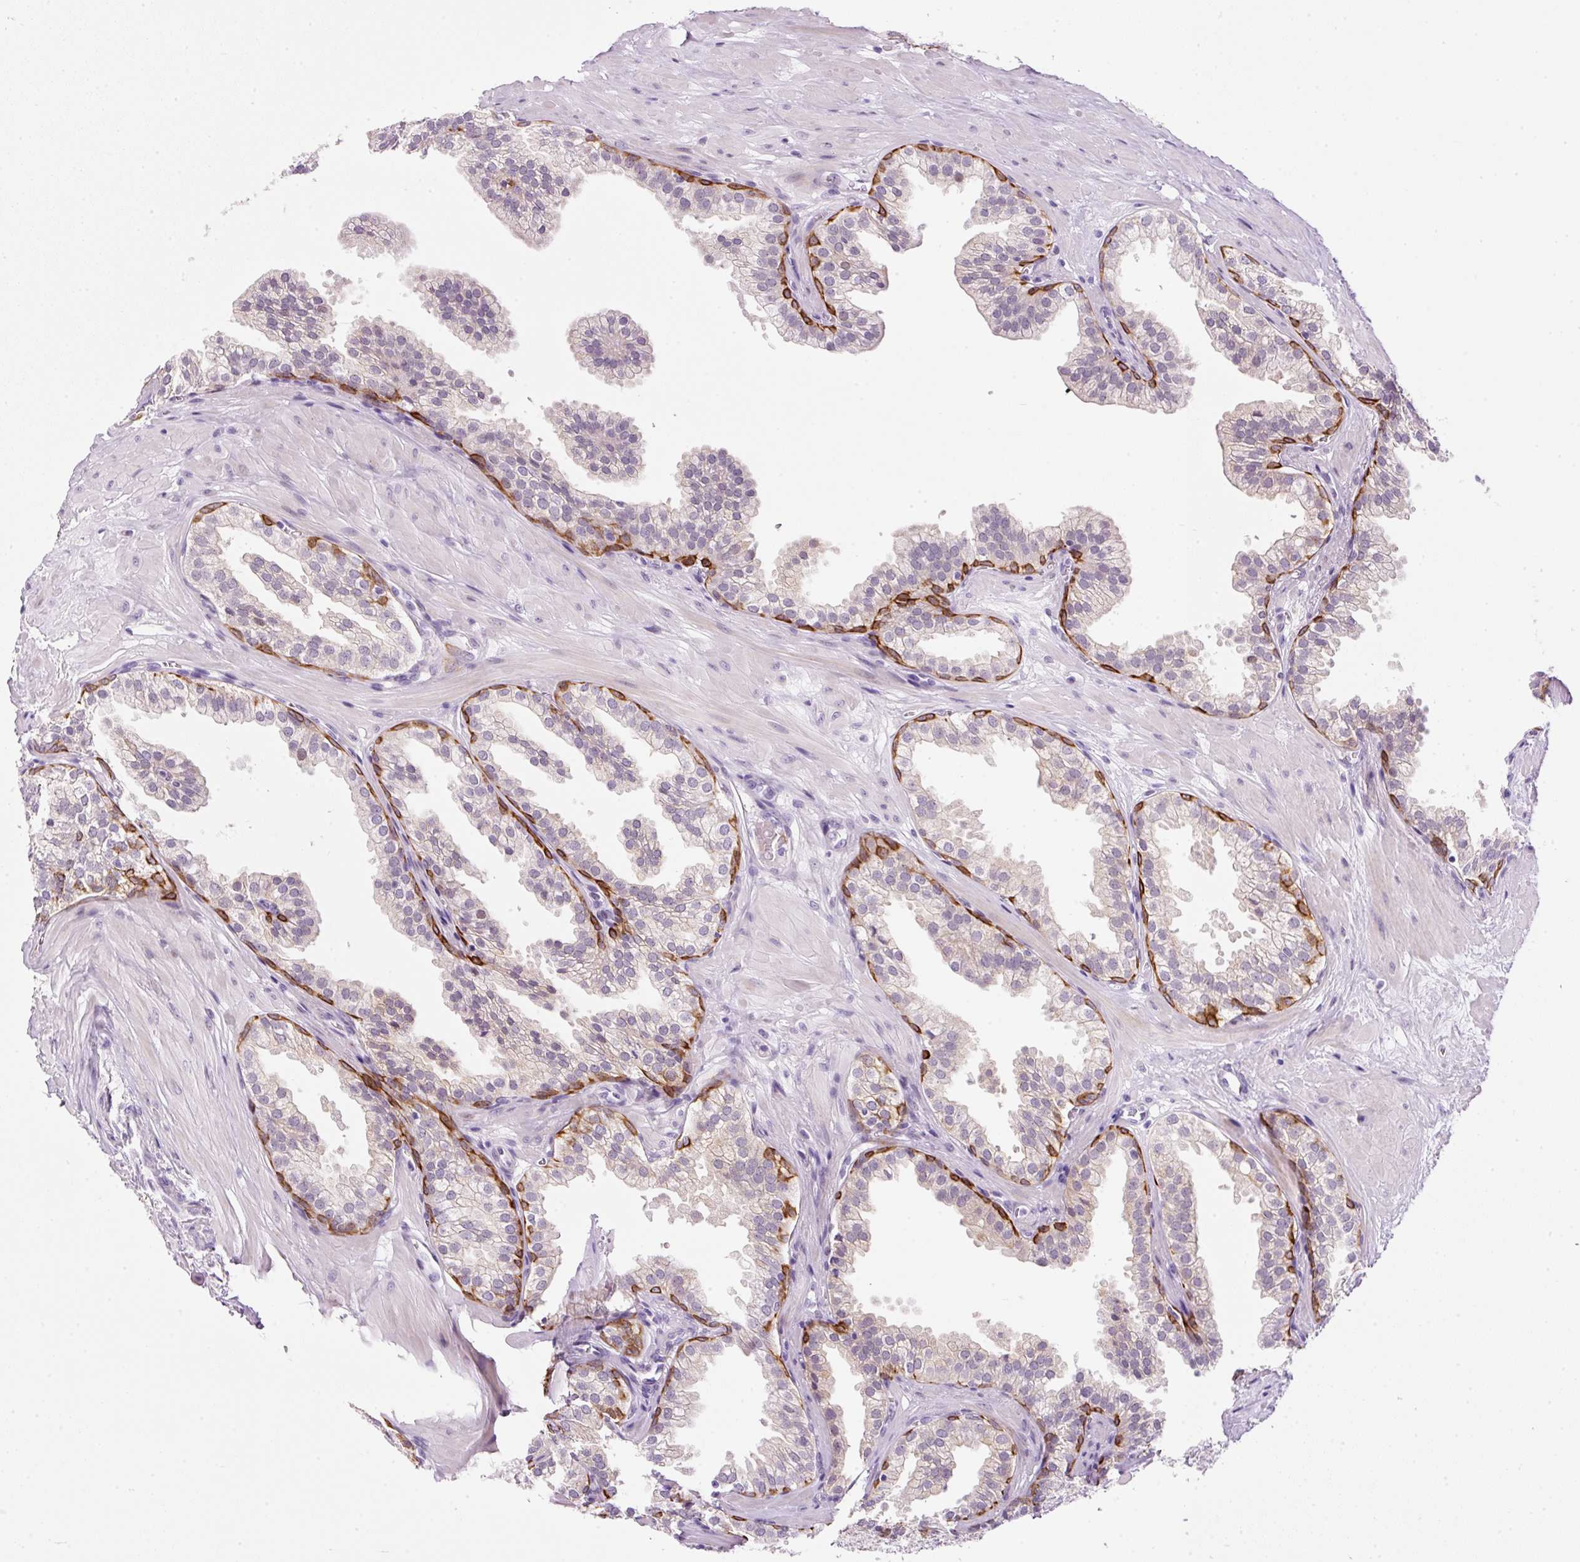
{"staining": {"intensity": "strong", "quantity": "25%-75%", "location": "cytoplasmic/membranous"}, "tissue": "prostate", "cell_type": "Glandular cells", "image_type": "normal", "snomed": [{"axis": "morphology", "description": "Normal tissue, NOS"}, {"axis": "topography", "description": "Prostate"}, {"axis": "topography", "description": "Peripheral nerve tissue"}], "caption": "Benign prostate reveals strong cytoplasmic/membranous staining in about 25%-75% of glandular cells, visualized by immunohistochemistry. (IHC, brightfield microscopy, high magnification).", "gene": "SRC", "patient": {"sex": "male", "age": 55}}